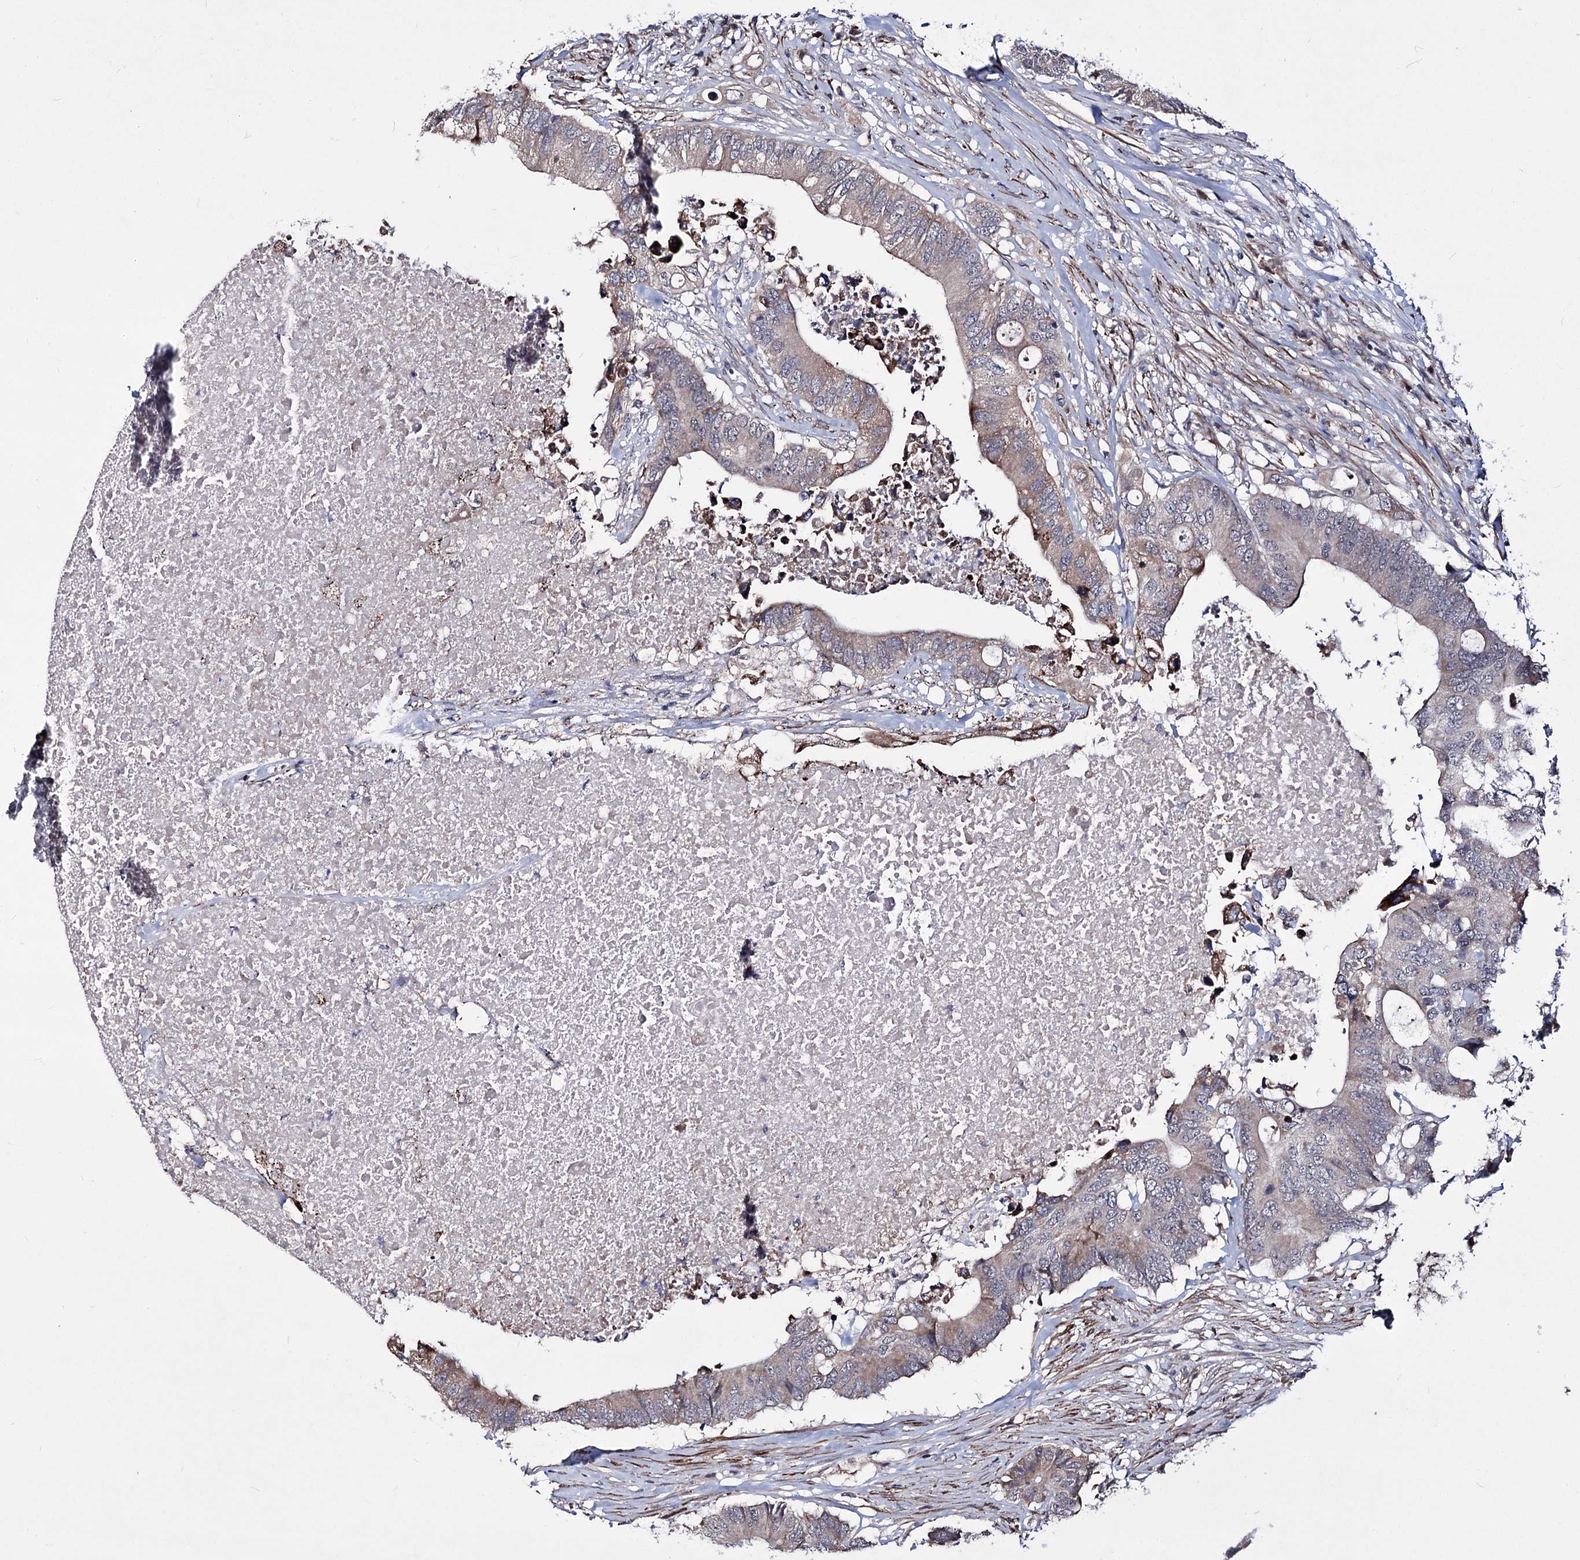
{"staining": {"intensity": "moderate", "quantity": "<25%", "location": "cytoplasmic/membranous"}, "tissue": "colorectal cancer", "cell_type": "Tumor cells", "image_type": "cancer", "snomed": [{"axis": "morphology", "description": "Adenocarcinoma, NOS"}, {"axis": "topography", "description": "Colon"}], "caption": "The image demonstrates immunohistochemical staining of colorectal adenocarcinoma. There is moderate cytoplasmic/membranous expression is present in about <25% of tumor cells. (Stains: DAB in brown, nuclei in blue, Microscopy: brightfield microscopy at high magnification).", "gene": "PPRC1", "patient": {"sex": "male", "age": 71}}